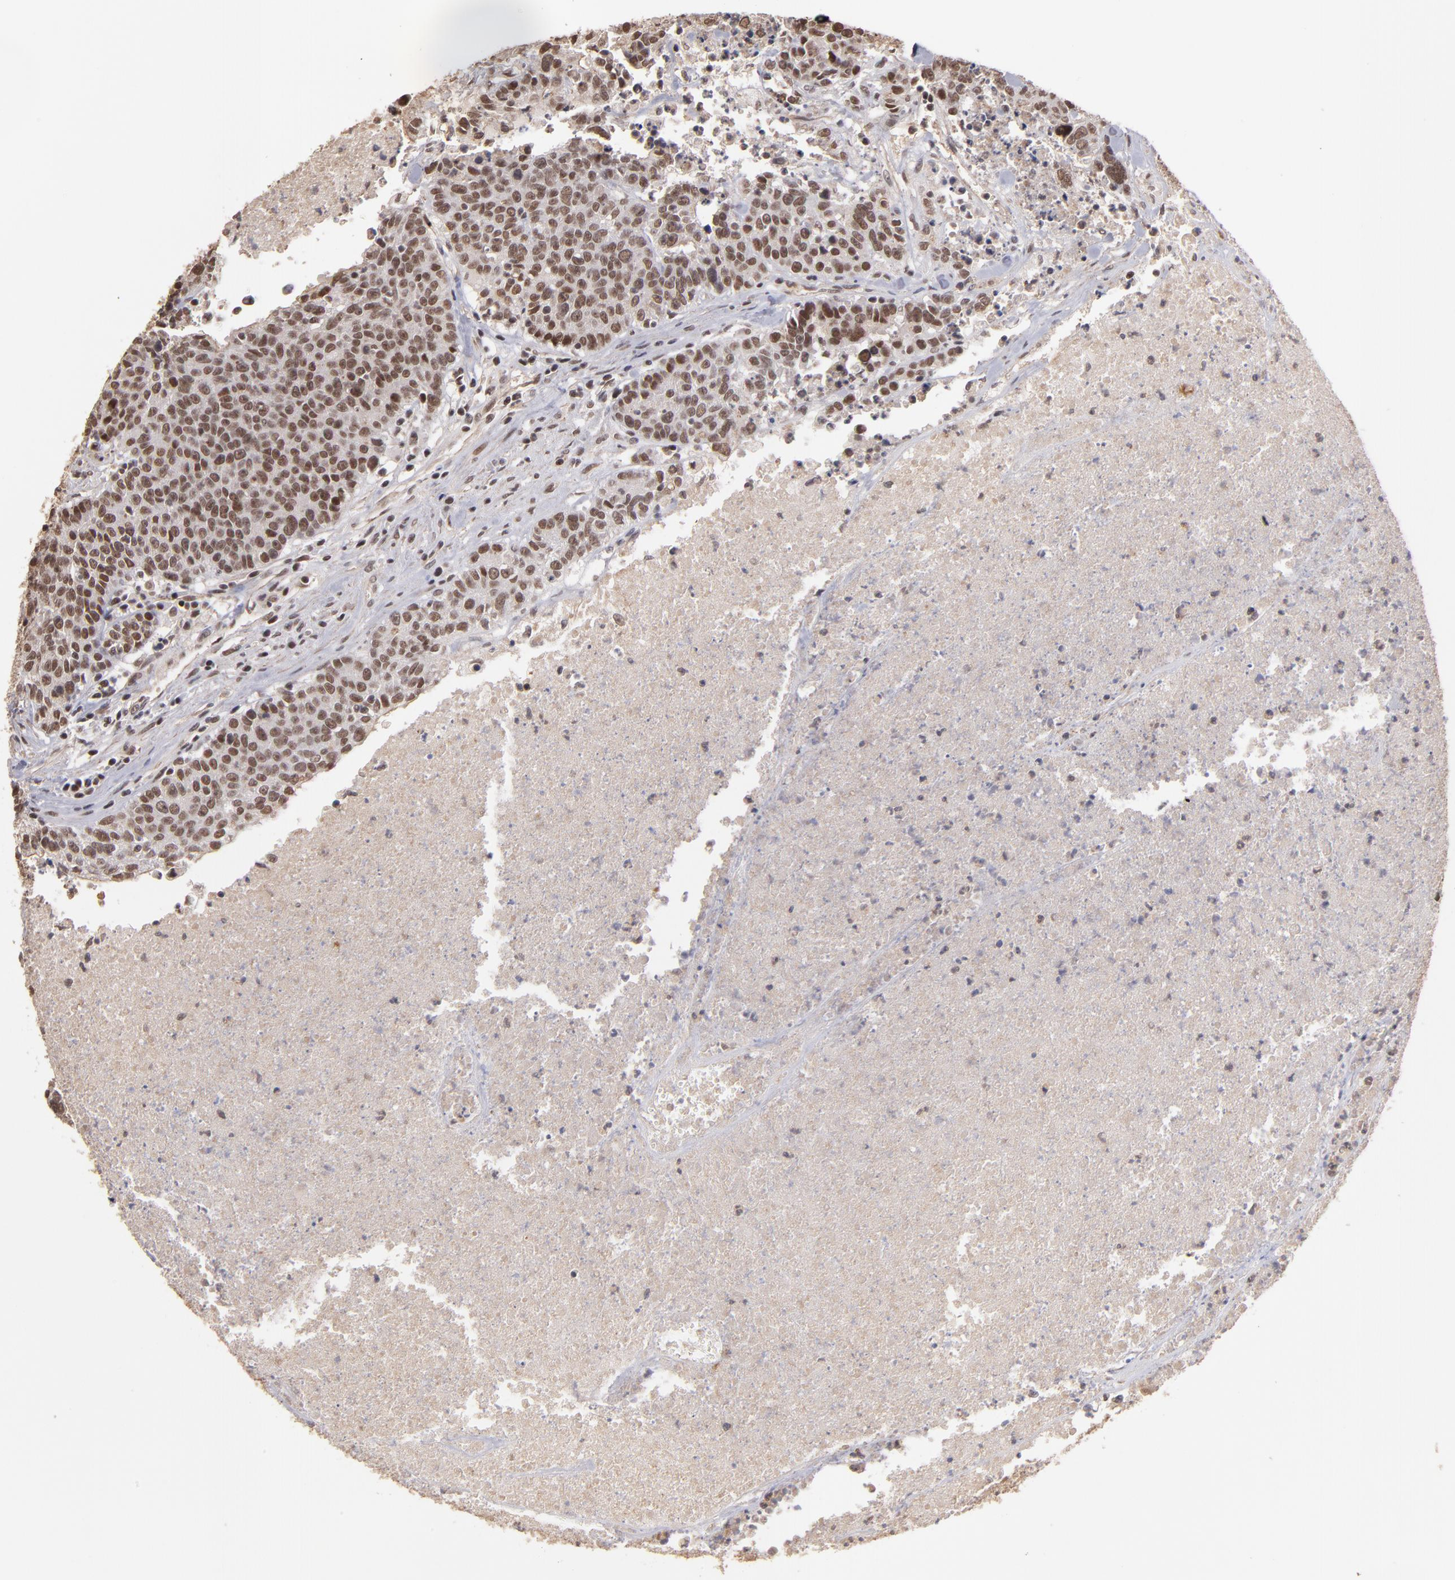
{"staining": {"intensity": "moderate", "quantity": ">75%", "location": "nuclear"}, "tissue": "colorectal cancer", "cell_type": "Tumor cells", "image_type": "cancer", "snomed": [{"axis": "morphology", "description": "Adenocarcinoma, NOS"}, {"axis": "topography", "description": "Colon"}], "caption": "Immunohistochemistry (IHC) micrograph of adenocarcinoma (colorectal) stained for a protein (brown), which demonstrates medium levels of moderate nuclear staining in about >75% of tumor cells.", "gene": "TERF2", "patient": {"sex": "female", "age": 53}}